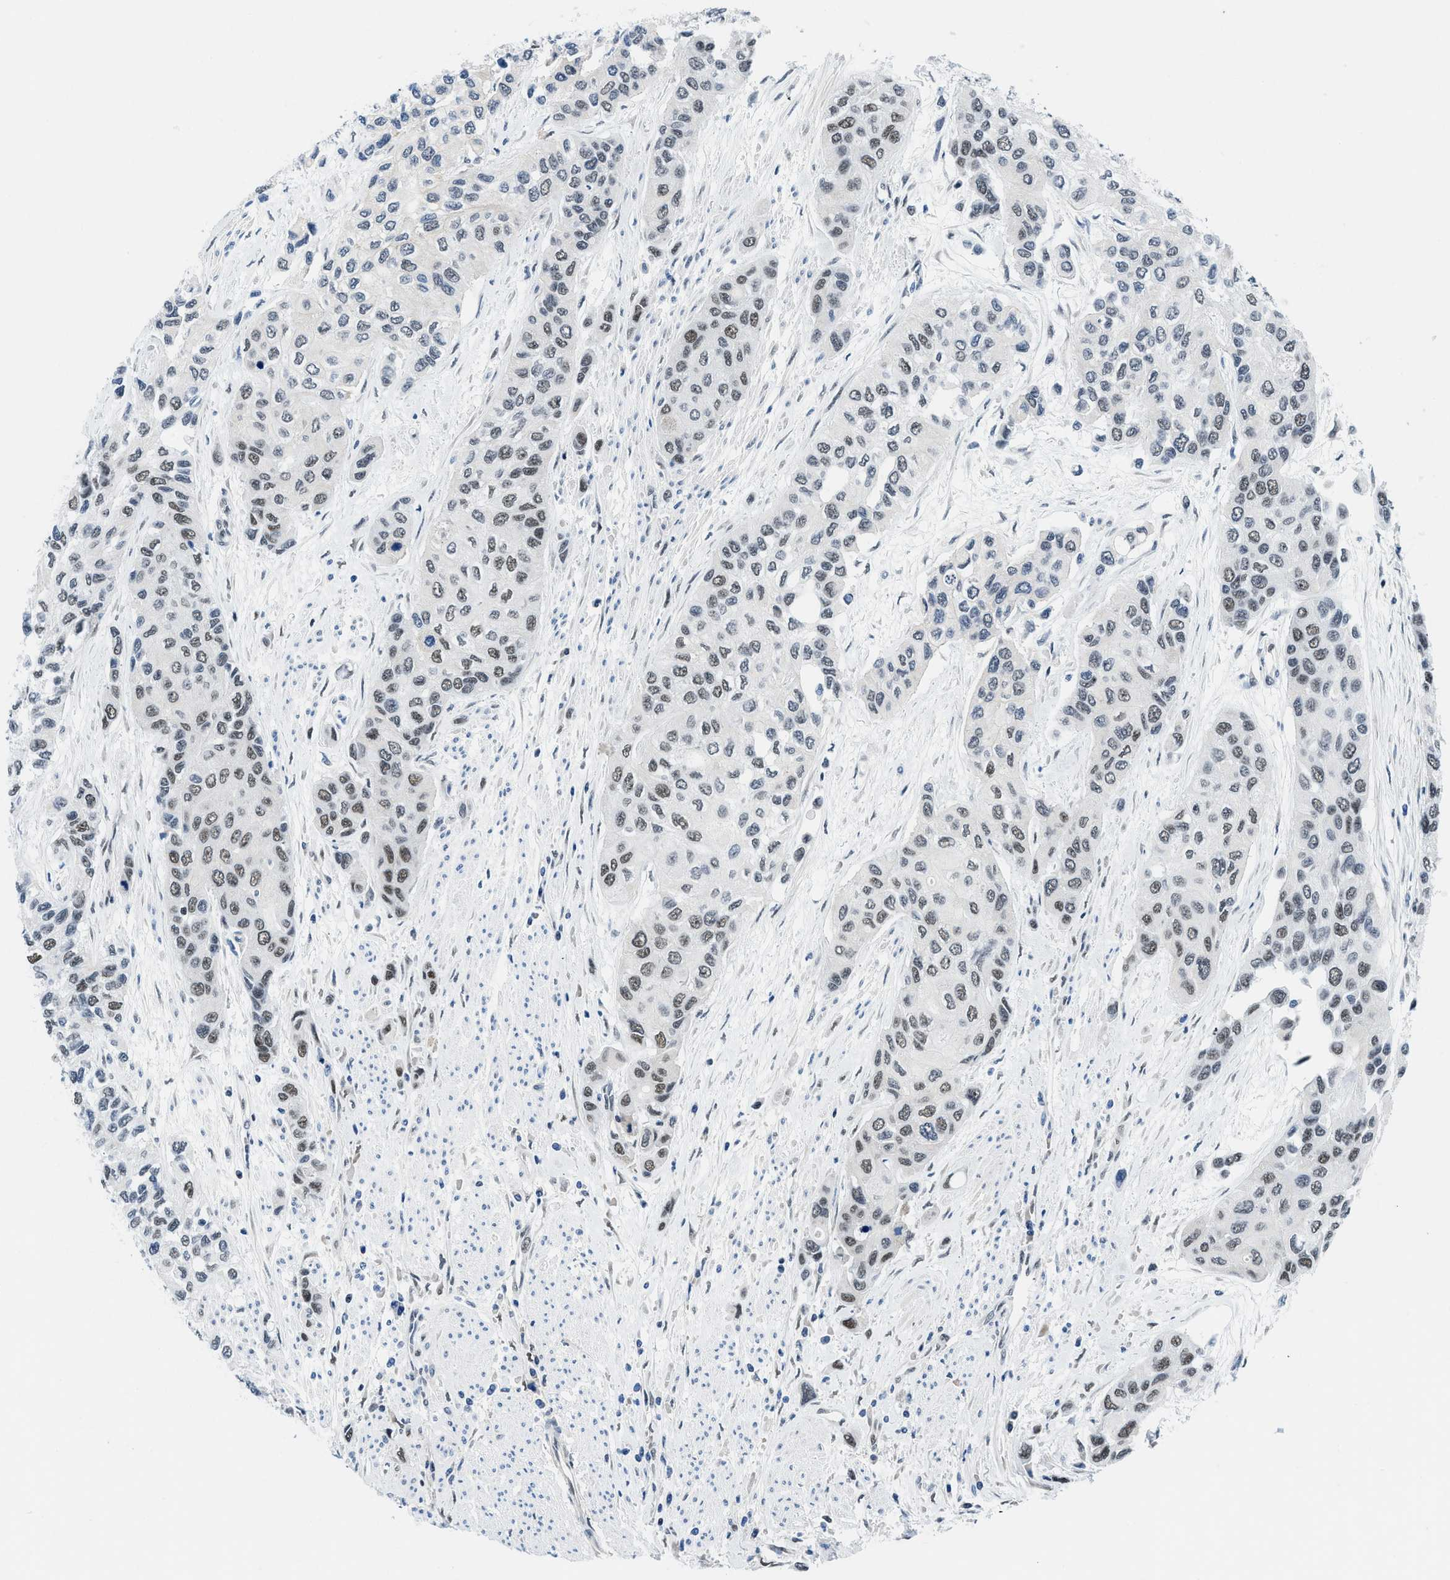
{"staining": {"intensity": "weak", "quantity": "25%-75%", "location": "nuclear"}, "tissue": "urothelial cancer", "cell_type": "Tumor cells", "image_type": "cancer", "snomed": [{"axis": "morphology", "description": "Urothelial carcinoma, High grade"}, {"axis": "topography", "description": "Urinary bladder"}], "caption": "The photomicrograph exhibits a brown stain indicating the presence of a protein in the nuclear of tumor cells in high-grade urothelial carcinoma.", "gene": "SMARCAD1", "patient": {"sex": "female", "age": 56}}